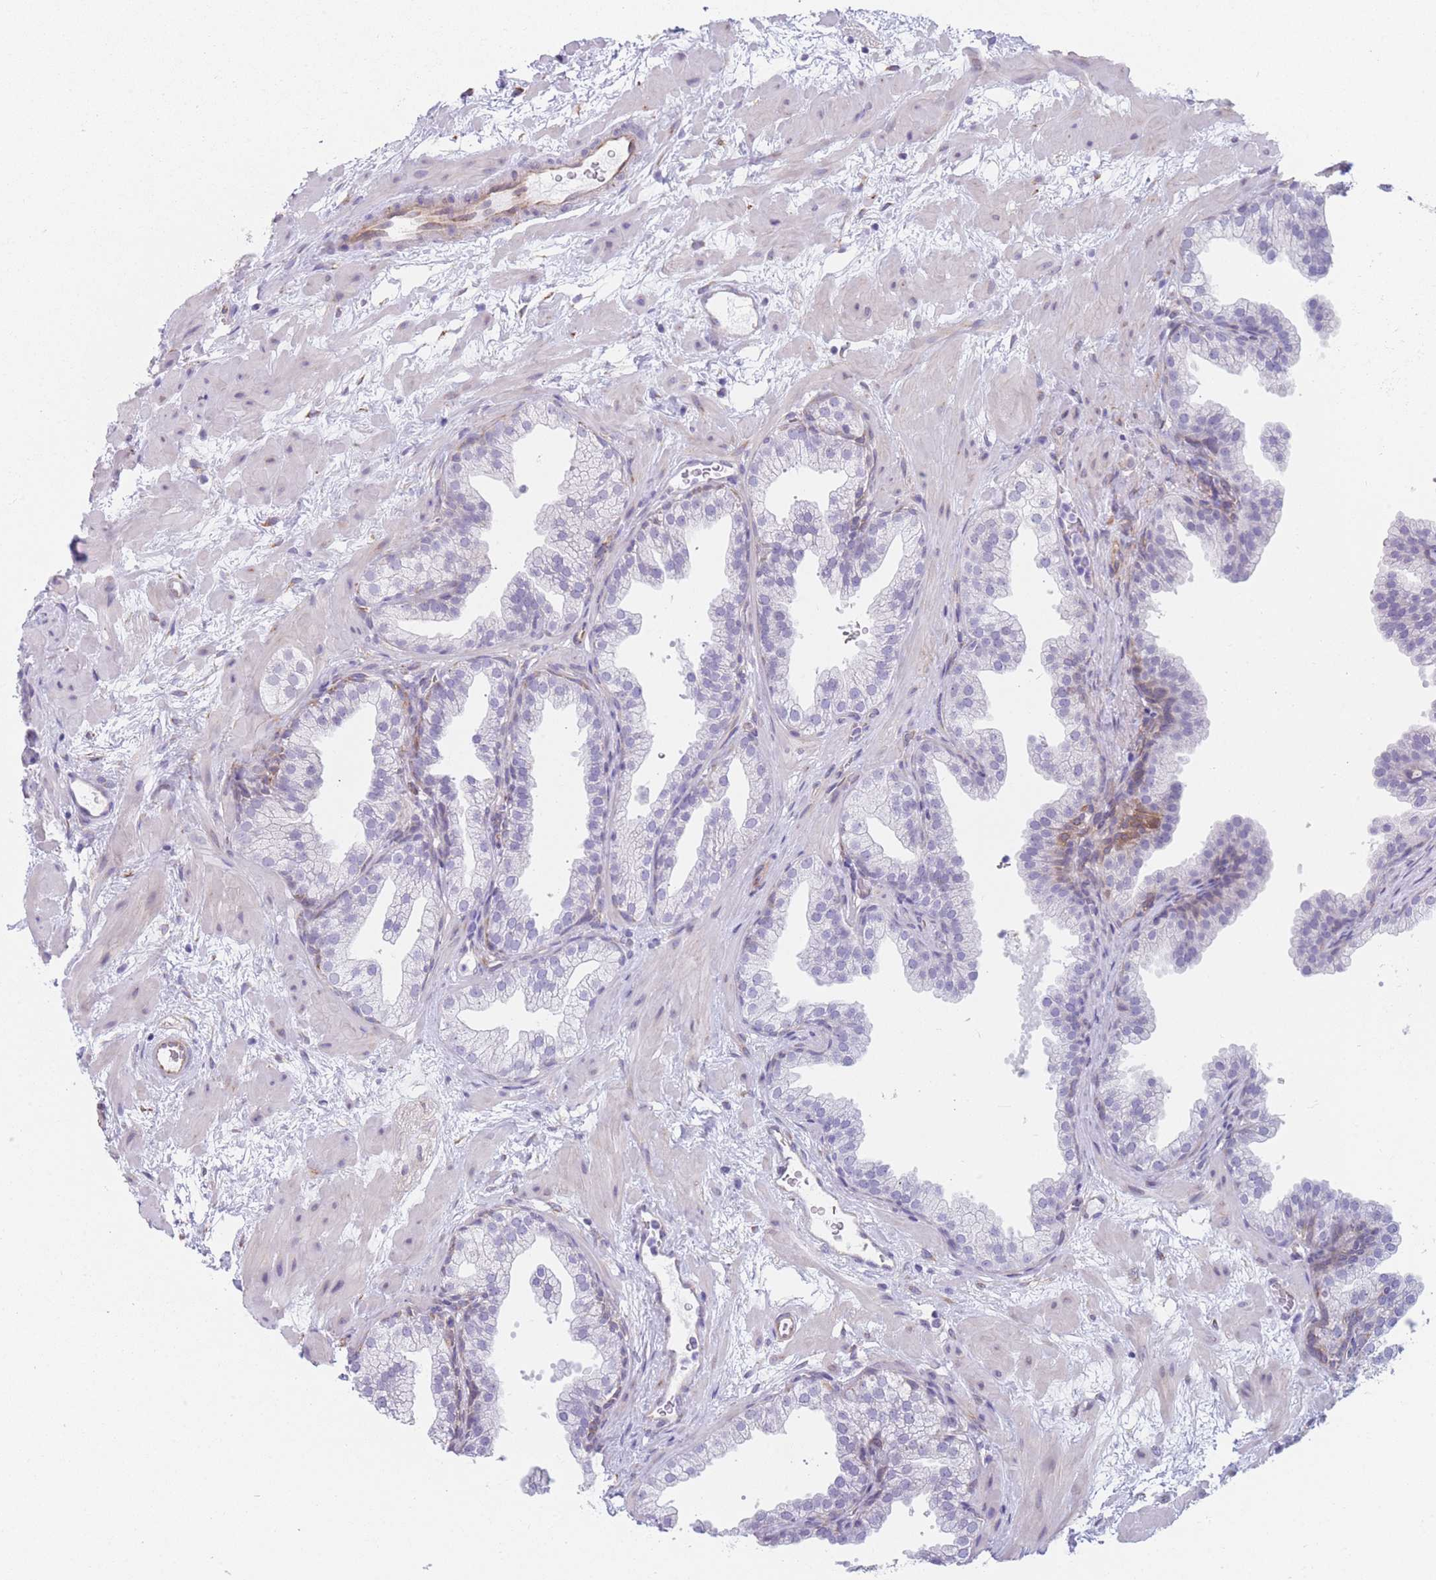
{"staining": {"intensity": "moderate", "quantity": "<25%", "location": "cytoplasmic/membranous"}, "tissue": "prostate", "cell_type": "Glandular cells", "image_type": "normal", "snomed": [{"axis": "morphology", "description": "Normal tissue, NOS"}, {"axis": "topography", "description": "Prostate"}], "caption": "This is a histology image of immunohistochemistry (IHC) staining of unremarkable prostate, which shows moderate staining in the cytoplasmic/membranous of glandular cells.", "gene": "AK9", "patient": {"sex": "male", "age": 37}}